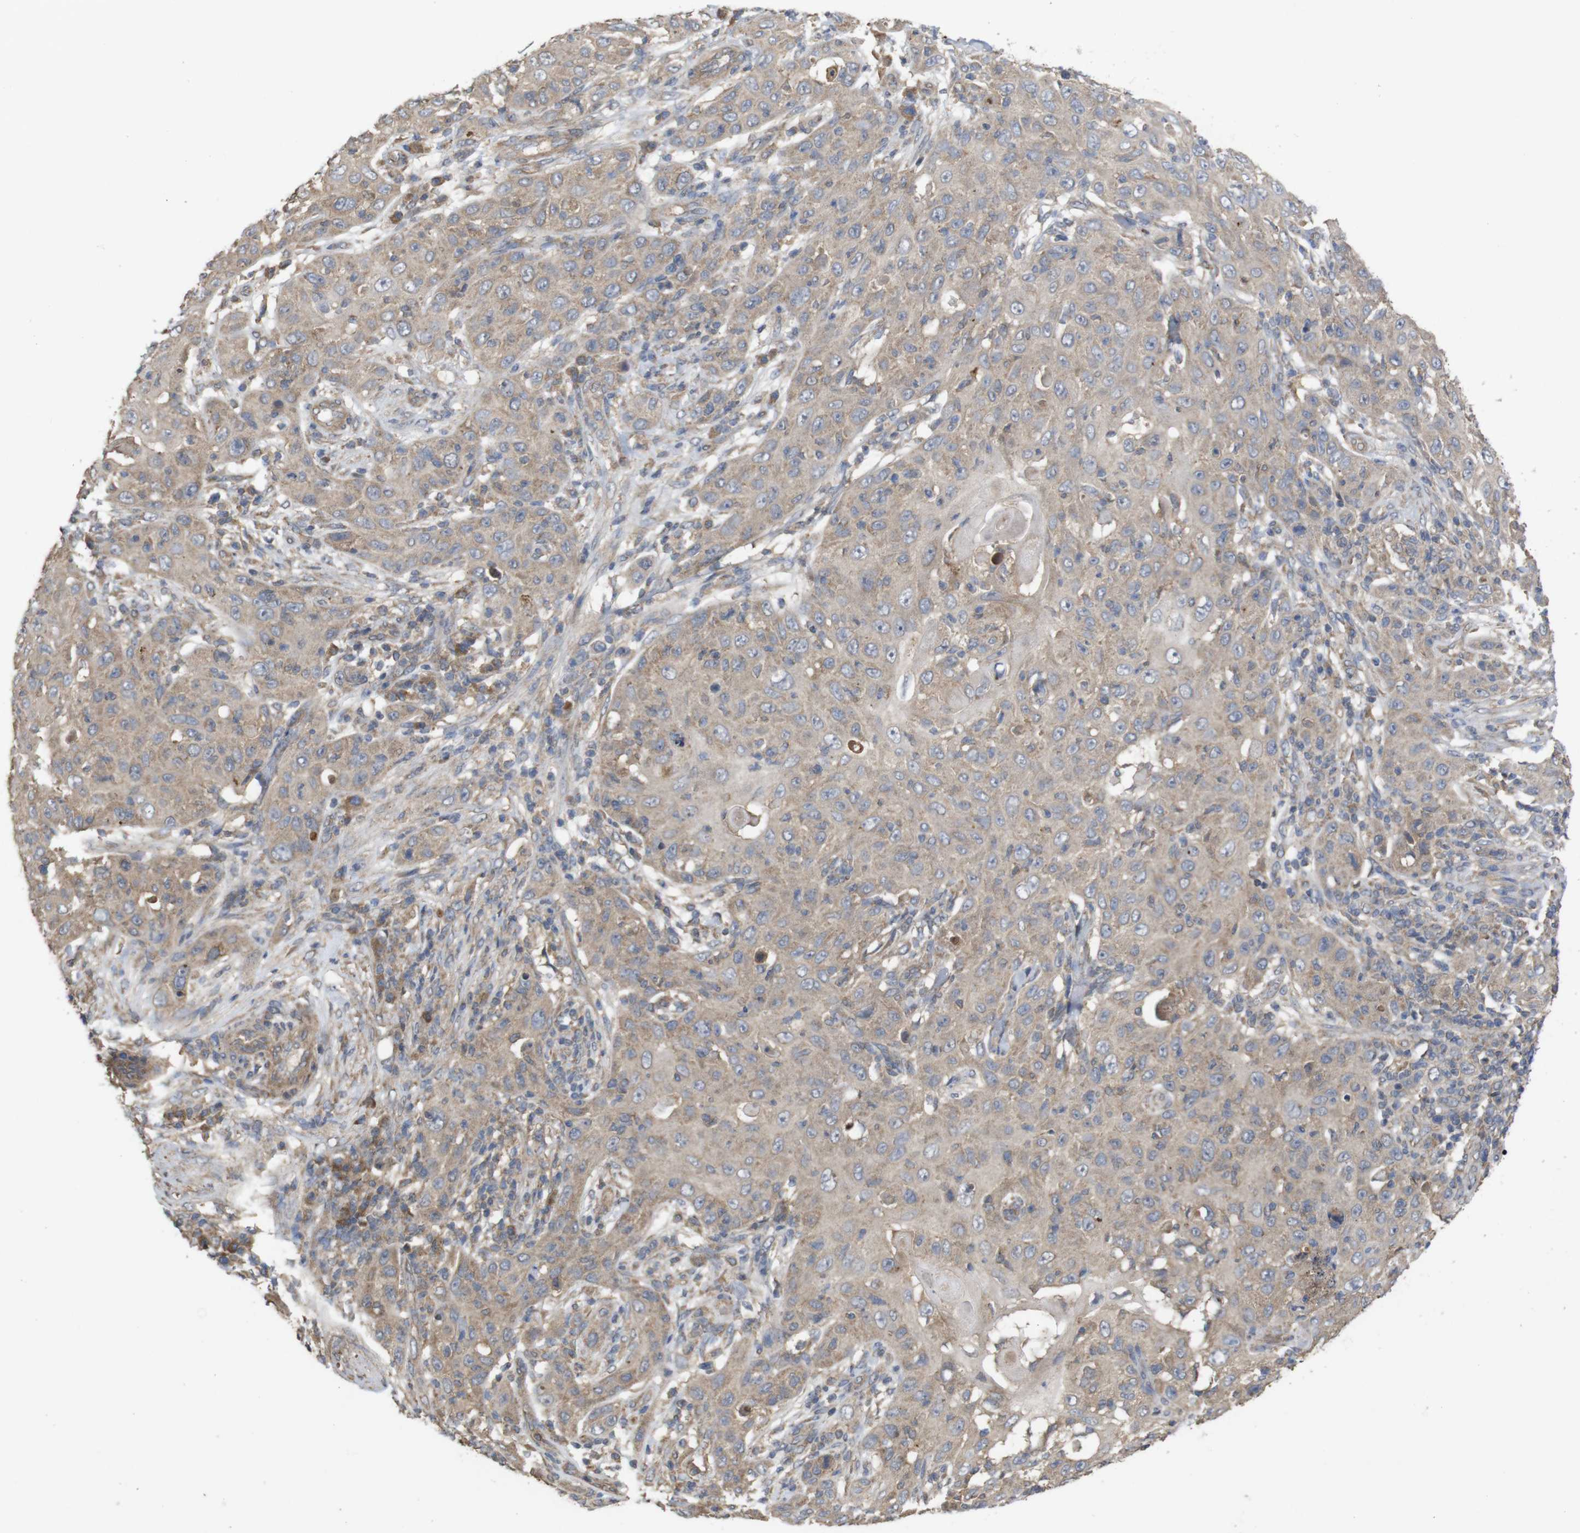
{"staining": {"intensity": "weak", "quantity": ">75%", "location": "cytoplasmic/membranous"}, "tissue": "skin cancer", "cell_type": "Tumor cells", "image_type": "cancer", "snomed": [{"axis": "morphology", "description": "Squamous cell carcinoma, NOS"}, {"axis": "topography", "description": "Skin"}], "caption": "Immunohistochemical staining of skin cancer (squamous cell carcinoma) shows low levels of weak cytoplasmic/membranous protein staining in approximately >75% of tumor cells. (Stains: DAB (3,3'-diaminobenzidine) in brown, nuclei in blue, Microscopy: brightfield microscopy at high magnification).", "gene": "KCNS3", "patient": {"sex": "female", "age": 88}}